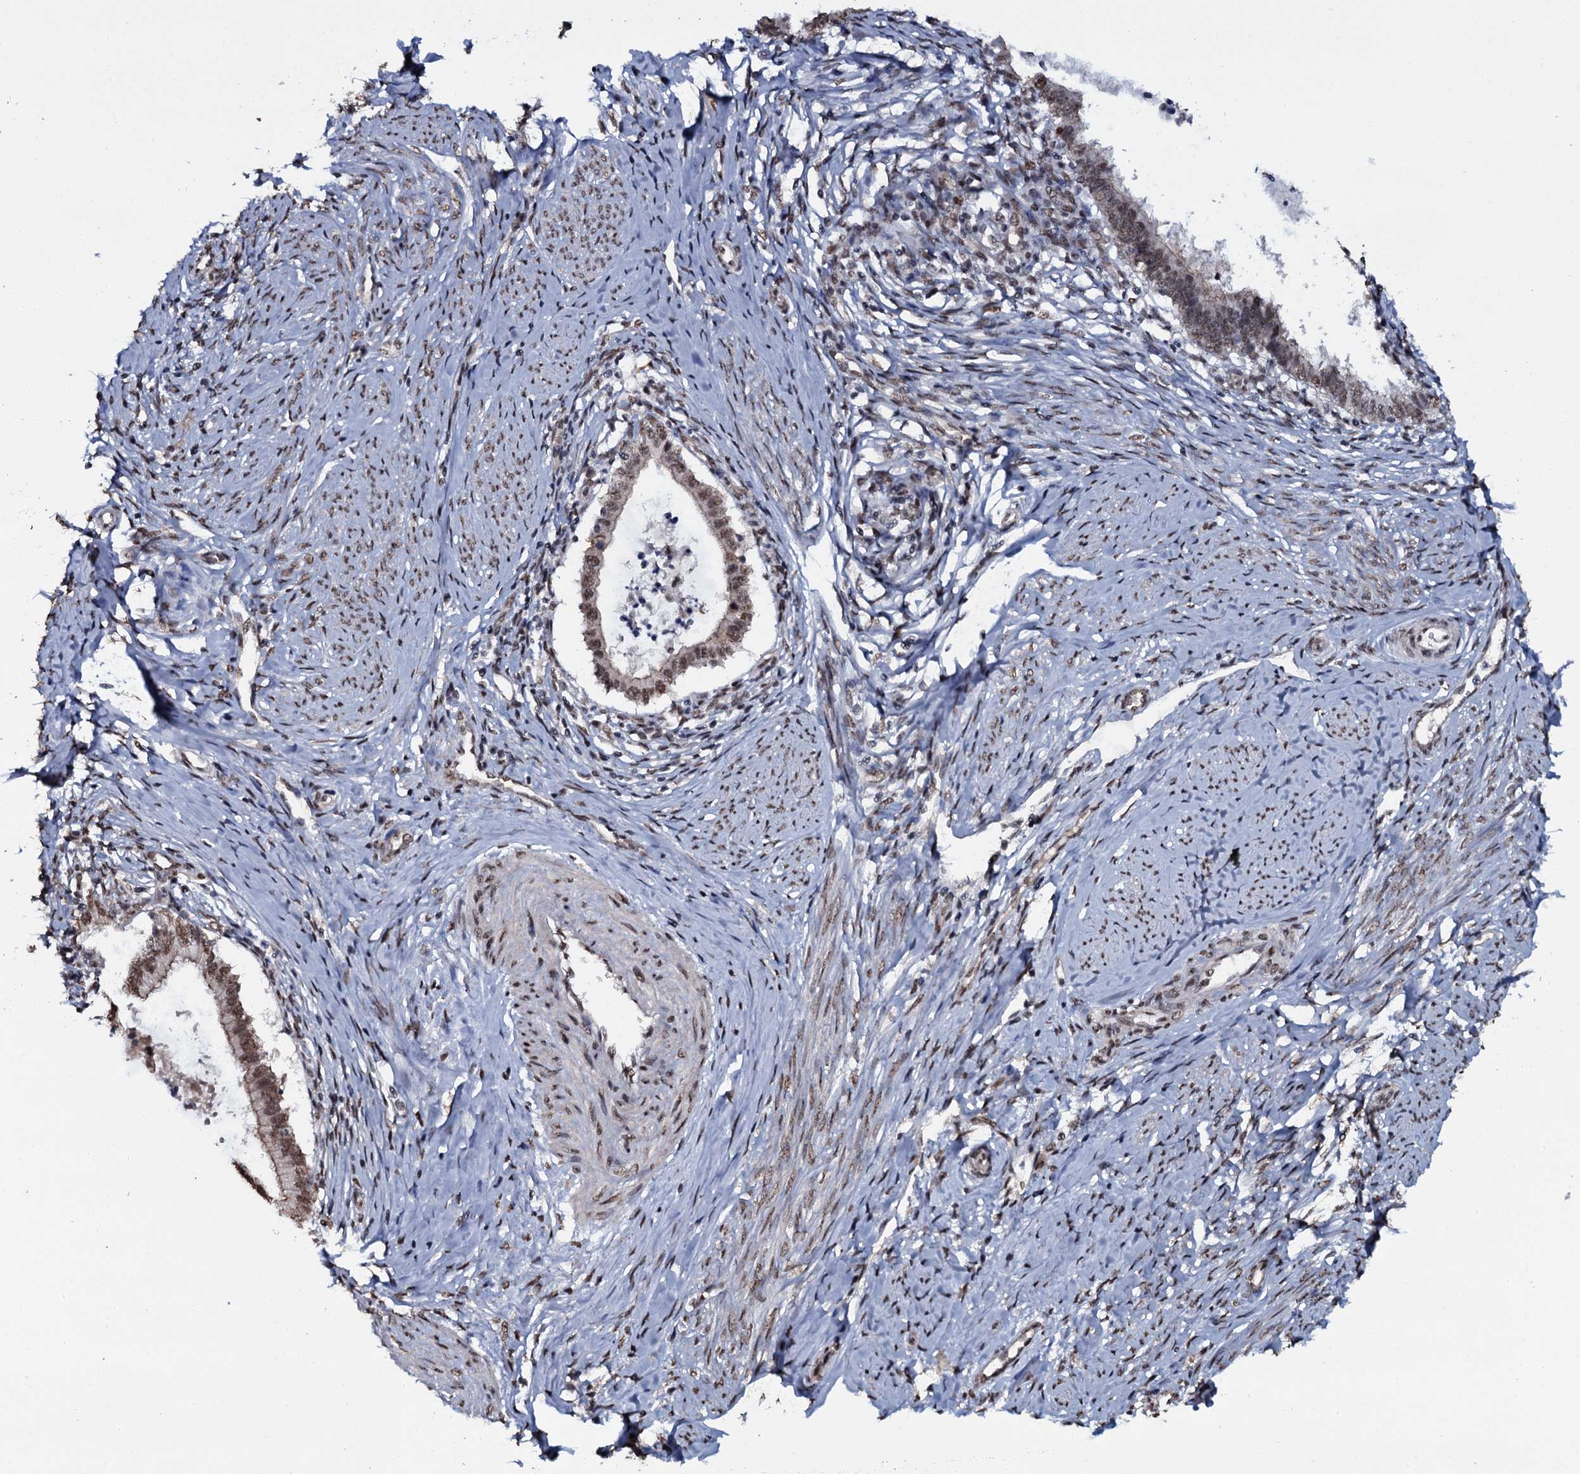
{"staining": {"intensity": "moderate", "quantity": ">75%", "location": "nuclear"}, "tissue": "cervical cancer", "cell_type": "Tumor cells", "image_type": "cancer", "snomed": [{"axis": "morphology", "description": "Adenocarcinoma, NOS"}, {"axis": "topography", "description": "Cervix"}], "caption": "Cervical cancer stained with a brown dye displays moderate nuclear positive positivity in about >75% of tumor cells.", "gene": "SH2D4B", "patient": {"sex": "female", "age": 36}}